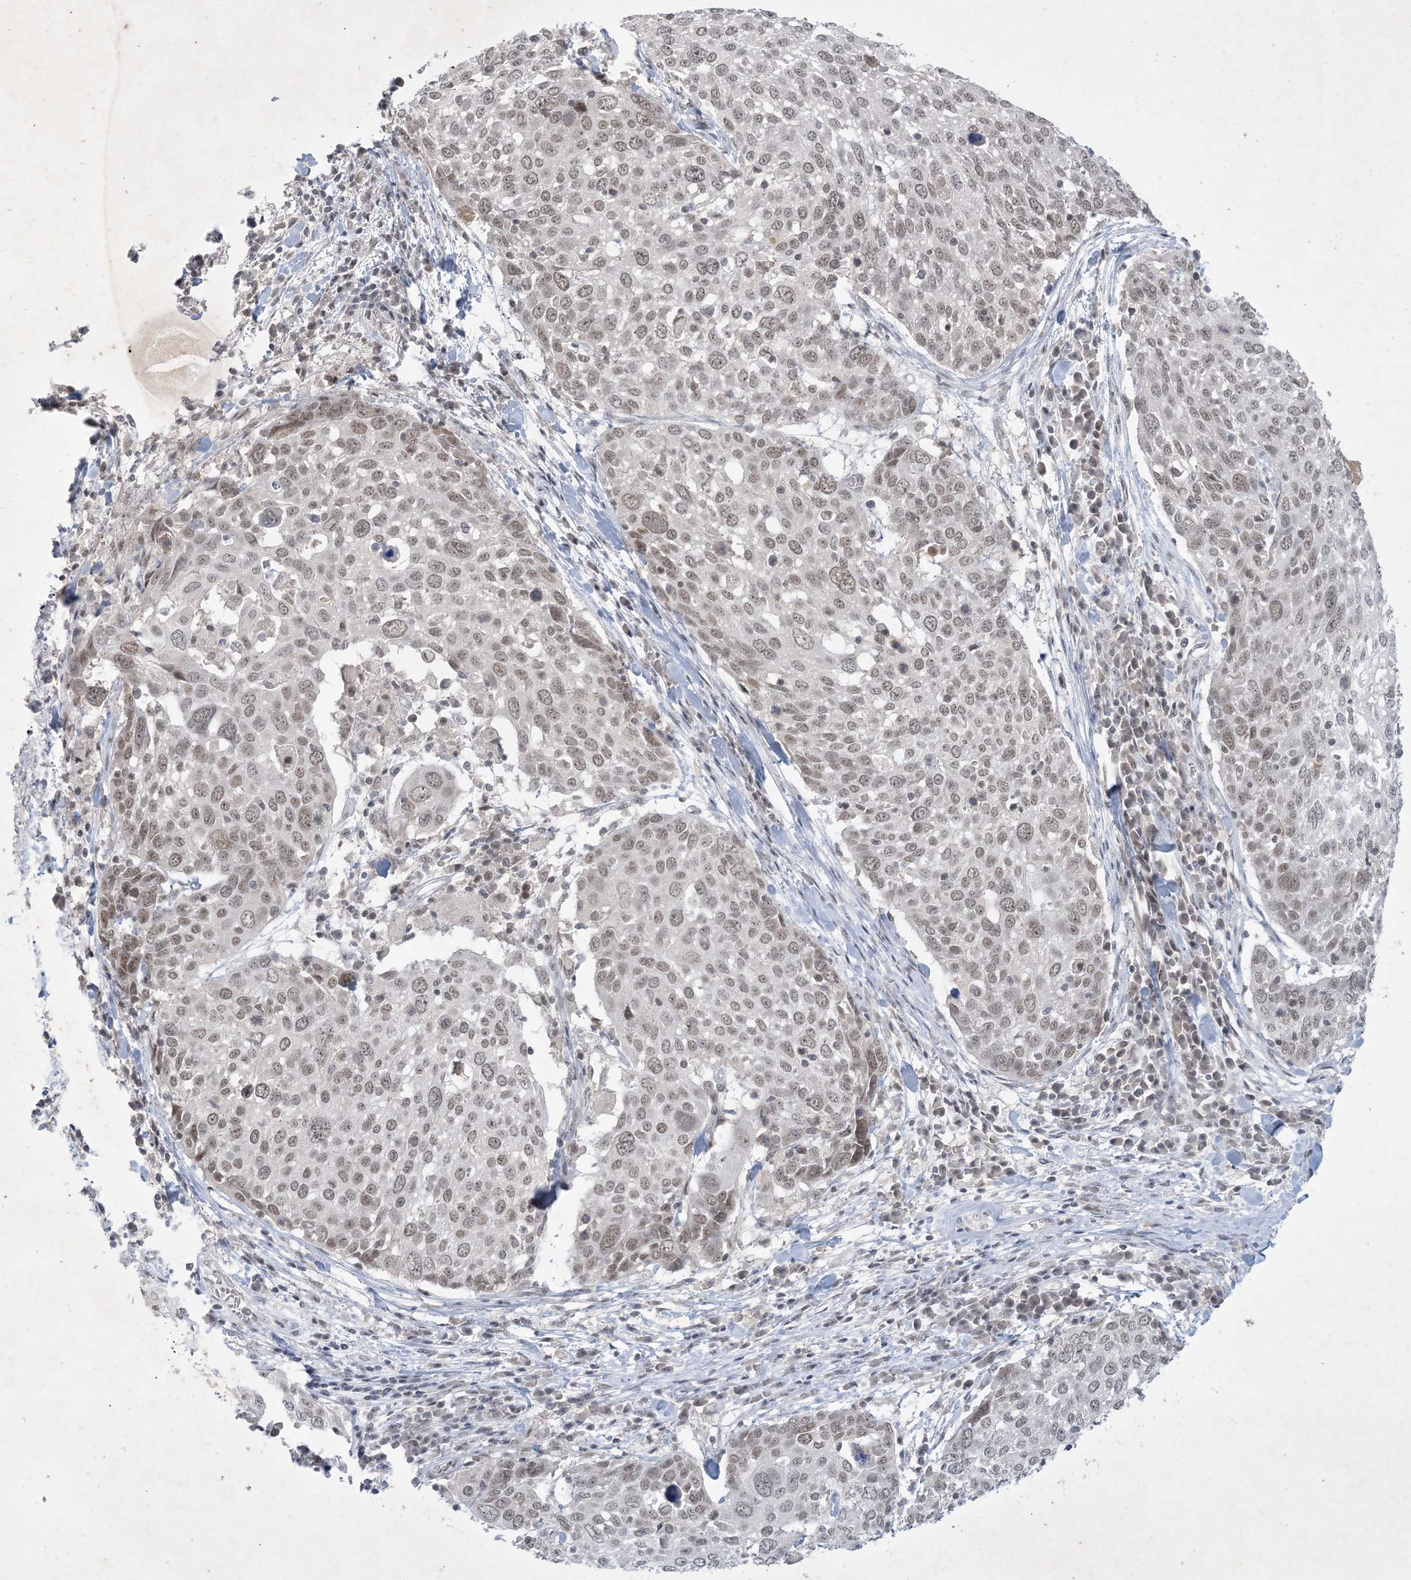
{"staining": {"intensity": "weak", "quantity": ">75%", "location": "nuclear"}, "tissue": "lung cancer", "cell_type": "Tumor cells", "image_type": "cancer", "snomed": [{"axis": "morphology", "description": "Squamous cell carcinoma, NOS"}, {"axis": "topography", "description": "Lung"}], "caption": "Squamous cell carcinoma (lung) stained for a protein shows weak nuclear positivity in tumor cells.", "gene": "ZNF674", "patient": {"sex": "male", "age": 65}}